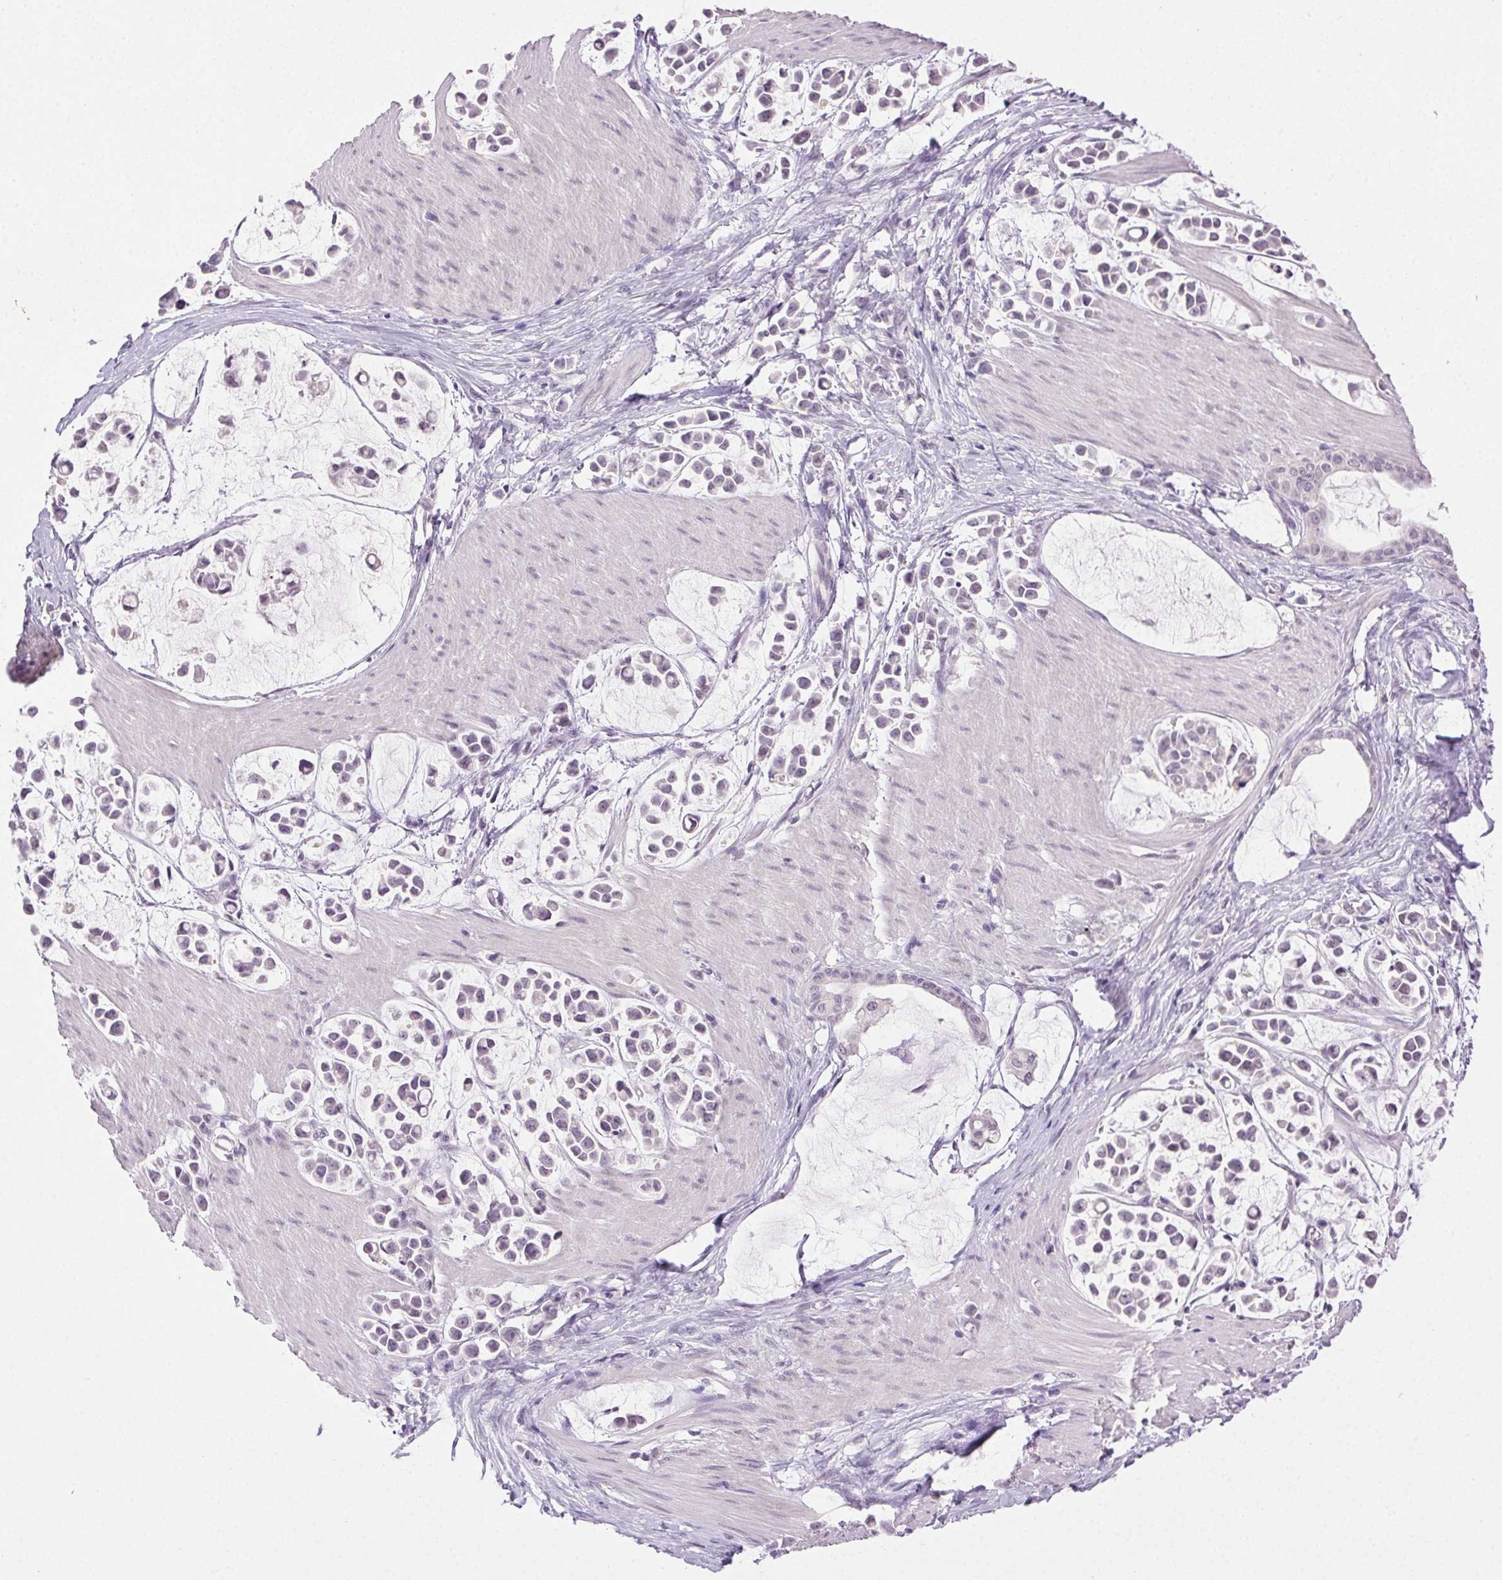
{"staining": {"intensity": "negative", "quantity": "none", "location": "none"}, "tissue": "stomach cancer", "cell_type": "Tumor cells", "image_type": "cancer", "snomed": [{"axis": "morphology", "description": "Adenocarcinoma, NOS"}, {"axis": "topography", "description": "Stomach"}], "caption": "High power microscopy image of an IHC photomicrograph of adenocarcinoma (stomach), revealing no significant expression in tumor cells. (DAB immunohistochemistry (IHC) visualized using brightfield microscopy, high magnification).", "gene": "CLDN10", "patient": {"sex": "male", "age": 82}}